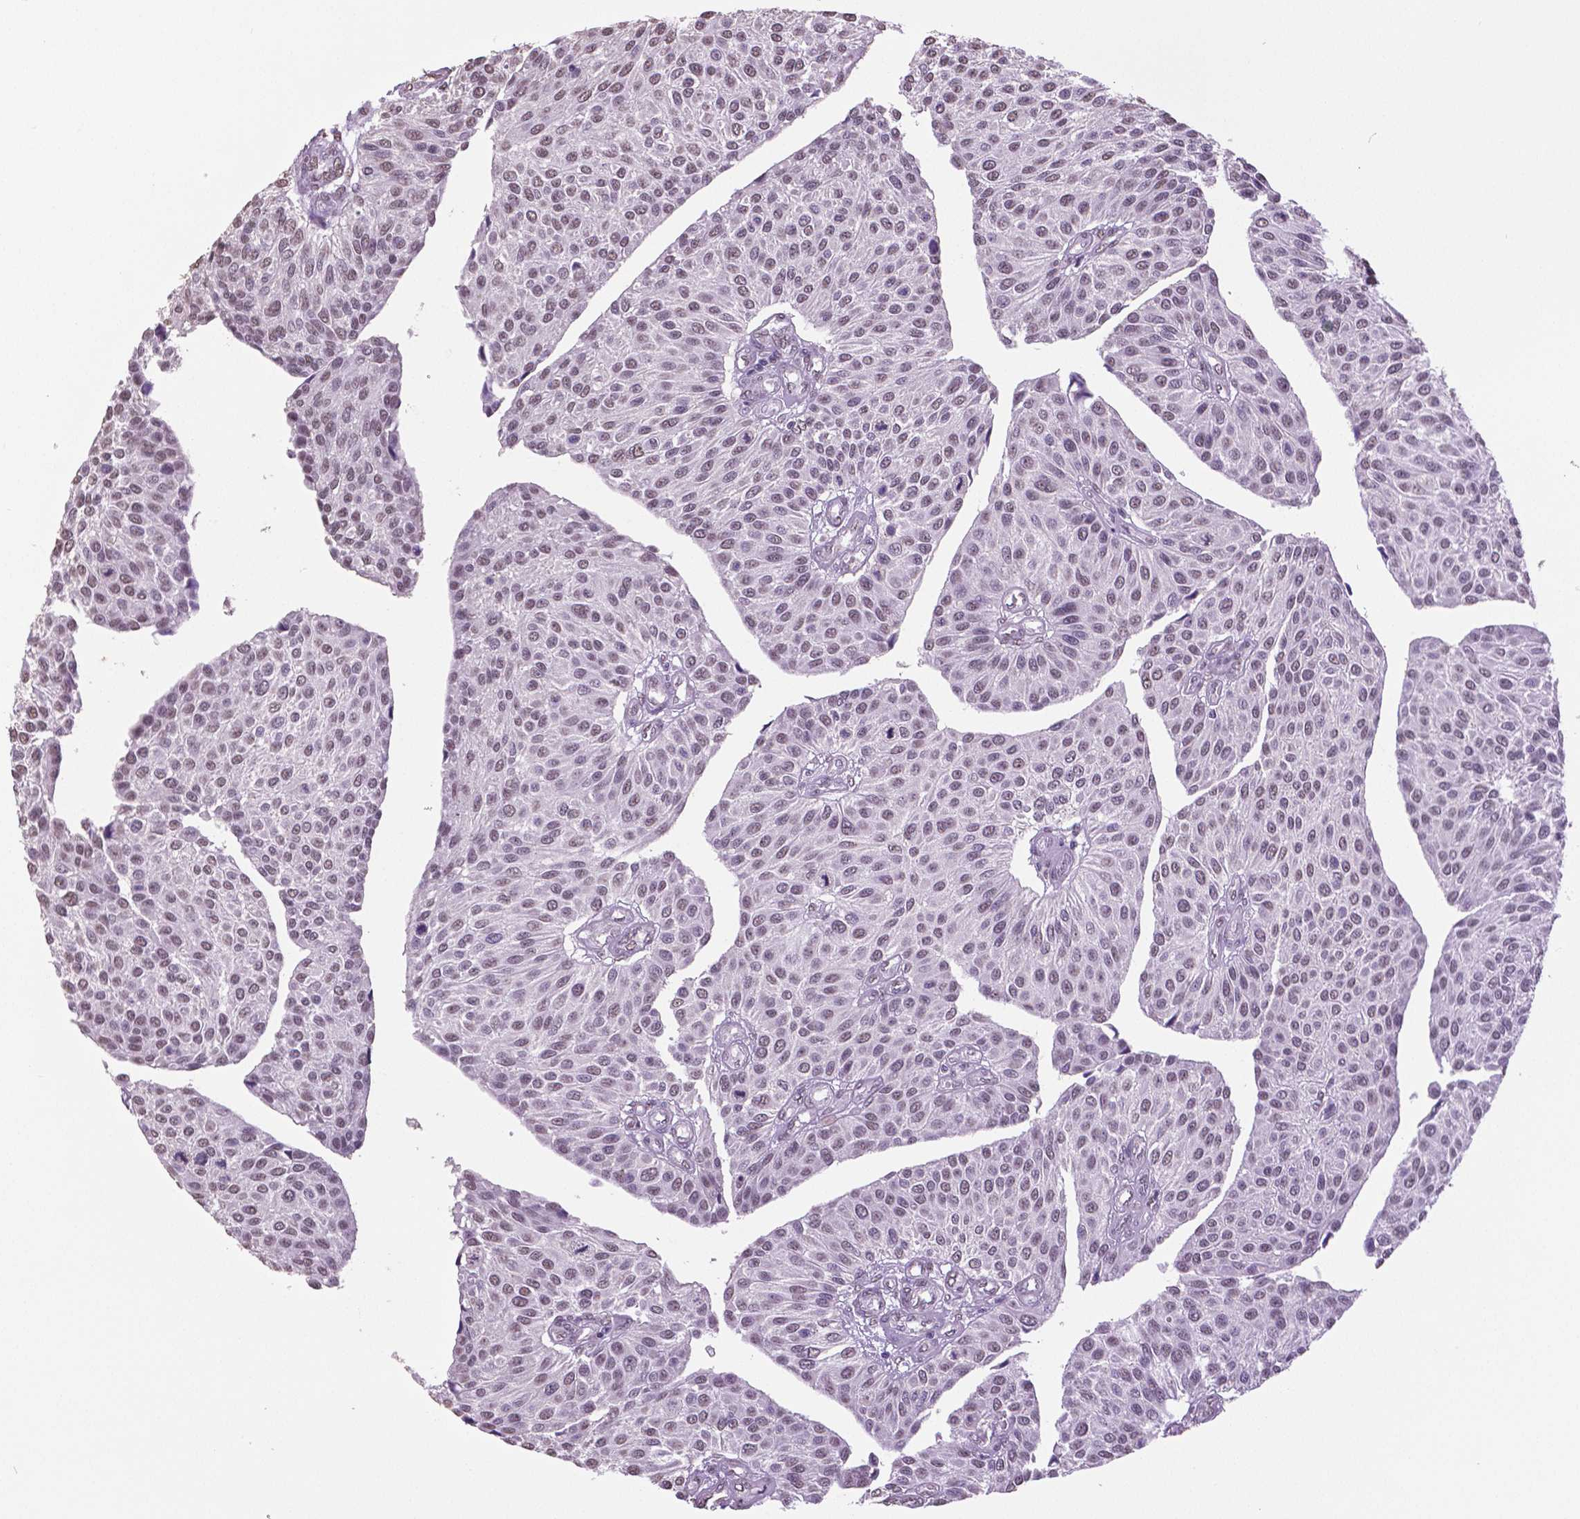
{"staining": {"intensity": "negative", "quantity": "none", "location": "none"}, "tissue": "urothelial cancer", "cell_type": "Tumor cells", "image_type": "cancer", "snomed": [{"axis": "morphology", "description": "Urothelial carcinoma, NOS"}, {"axis": "topography", "description": "Urinary bladder"}], "caption": "Immunohistochemical staining of human transitional cell carcinoma reveals no significant staining in tumor cells.", "gene": "IGF2BP1", "patient": {"sex": "male", "age": 55}}